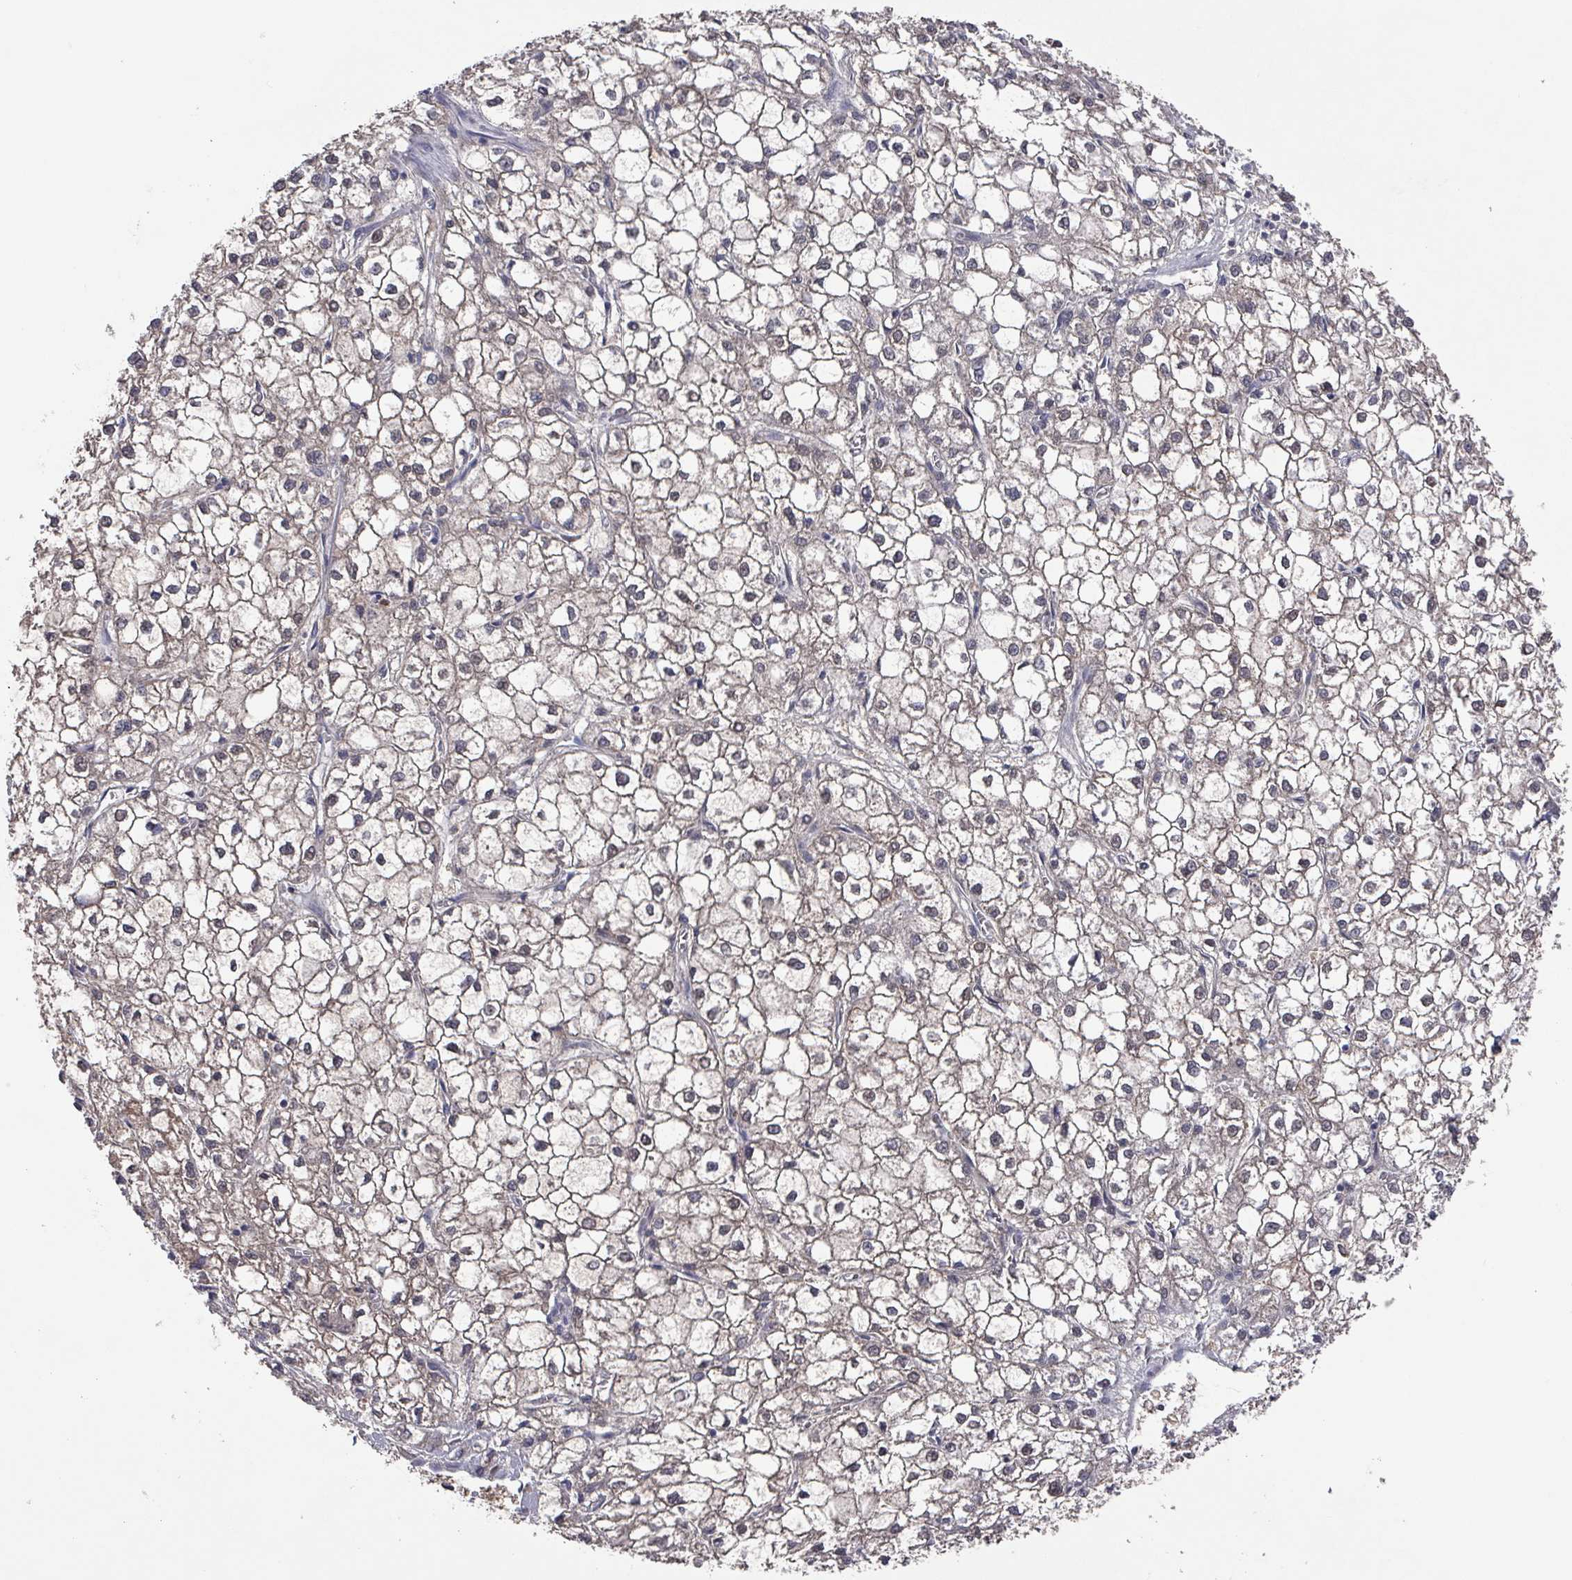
{"staining": {"intensity": "weak", "quantity": "25%-75%", "location": "cytoplasmic/membranous"}, "tissue": "liver cancer", "cell_type": "Tumor cells", "image_type": "cancer", "snomed": [{"axis": "morphology", "description": "Carcinoma, Hepatocellular, NOS"}, {"axis": "topography", "description": "Liver"}], "caption": "Human liver hepatocellular carcinoma stained for a protein (brown) reveals weak cytoplasmic/membranous positive positivity in approximately 25%-75% of tumor cells.", "gene": "PRRX1", "patient": {"sex": "female", "age": 43}}